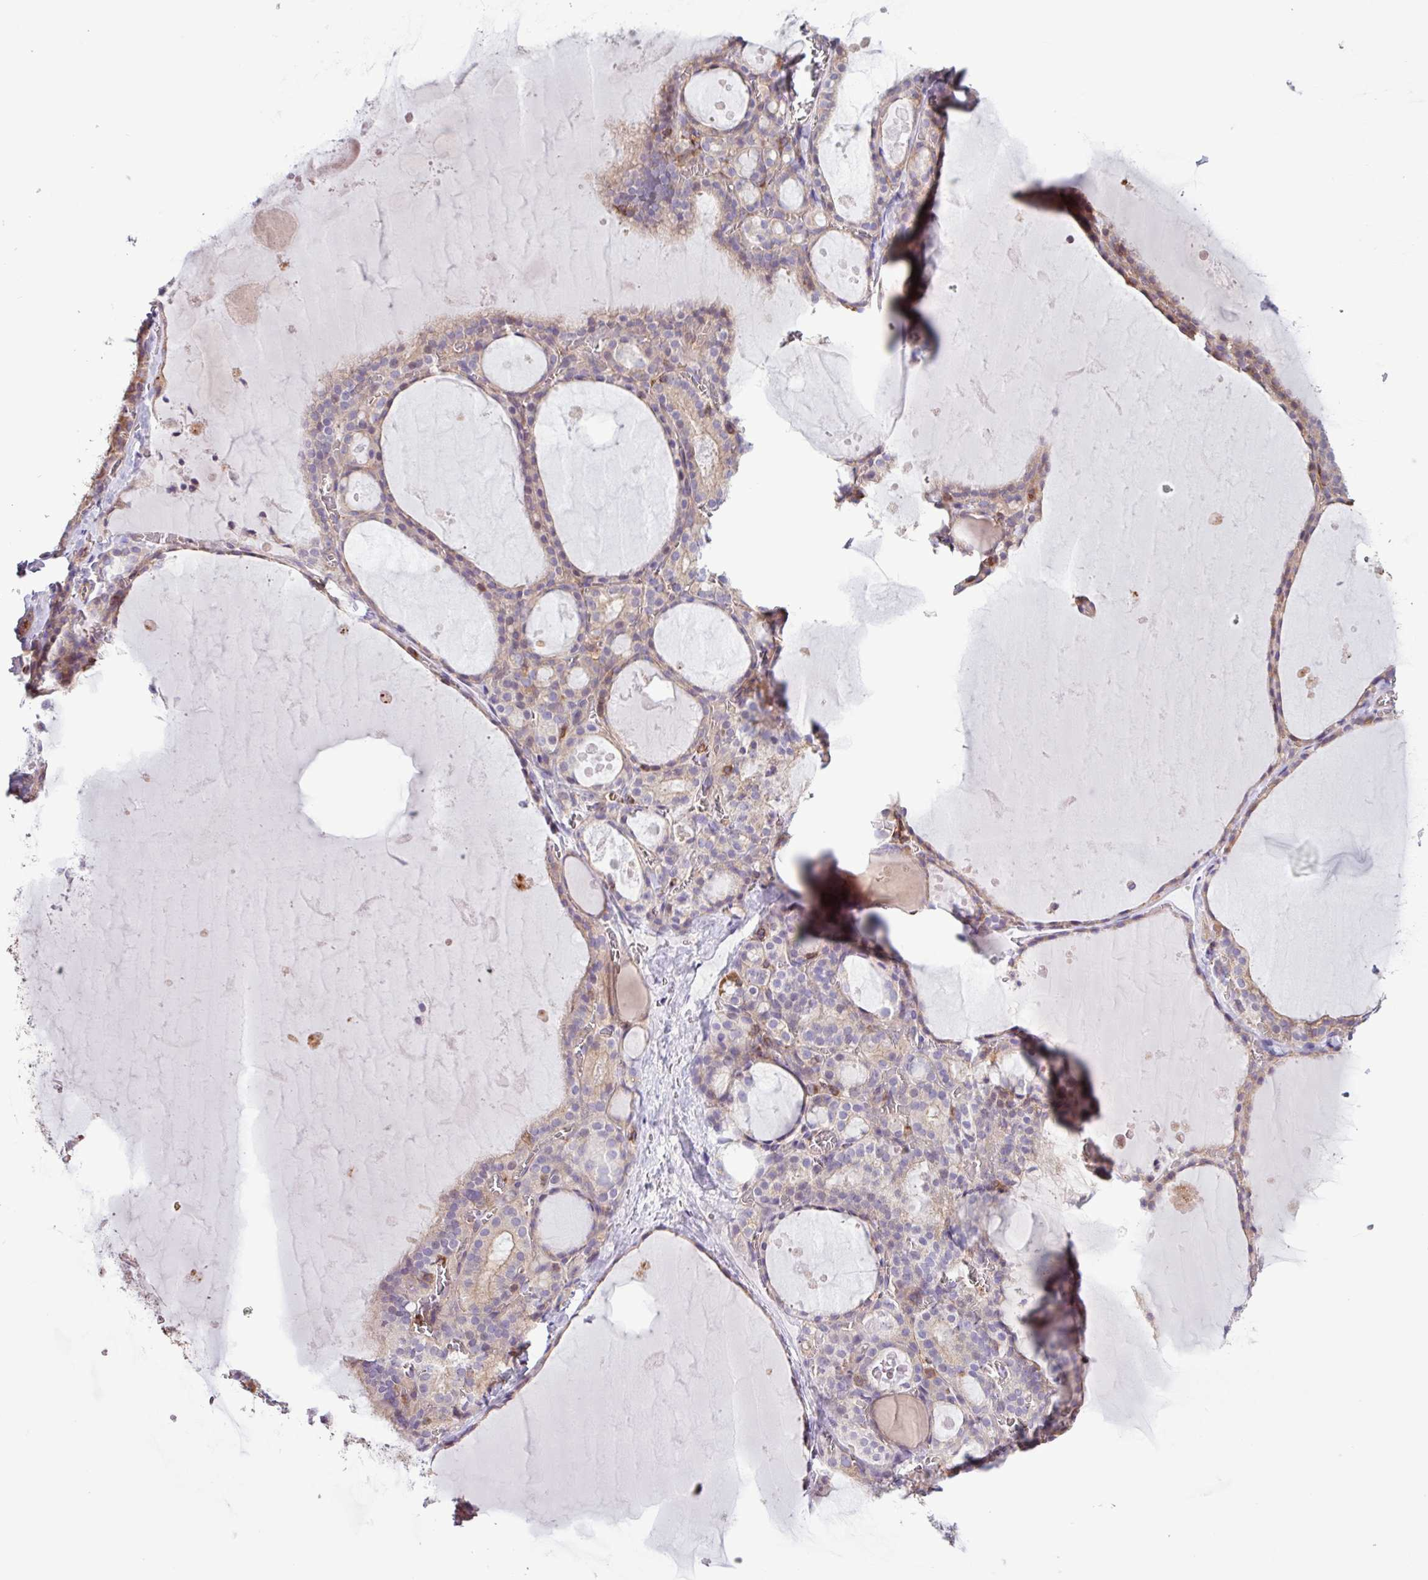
{"staining": {"intensity": "moderate", "quantity": "25%-75%", "location": "cytoplasmic/membranous"}, "tissue": "thyroid gland", "cell_type": "Glandular cells", "image_type": "normal", "snomed": [{"axis": "morphology", "description": "Normal tissue, NOS"}, {"axis": "topography", "description": "Thyroid gland"}], "caption": "A brown stain highlights moderate cytoplasmic/membranous expression of a protein in glandular cells of normal thyroid gland. (Stains: DAB in brown, nuclei in blue, Microscopy: brightfield microscopy at high magnification).", "gene": "ACTR3B", "patient": {"sex": "male", "age": 56}}